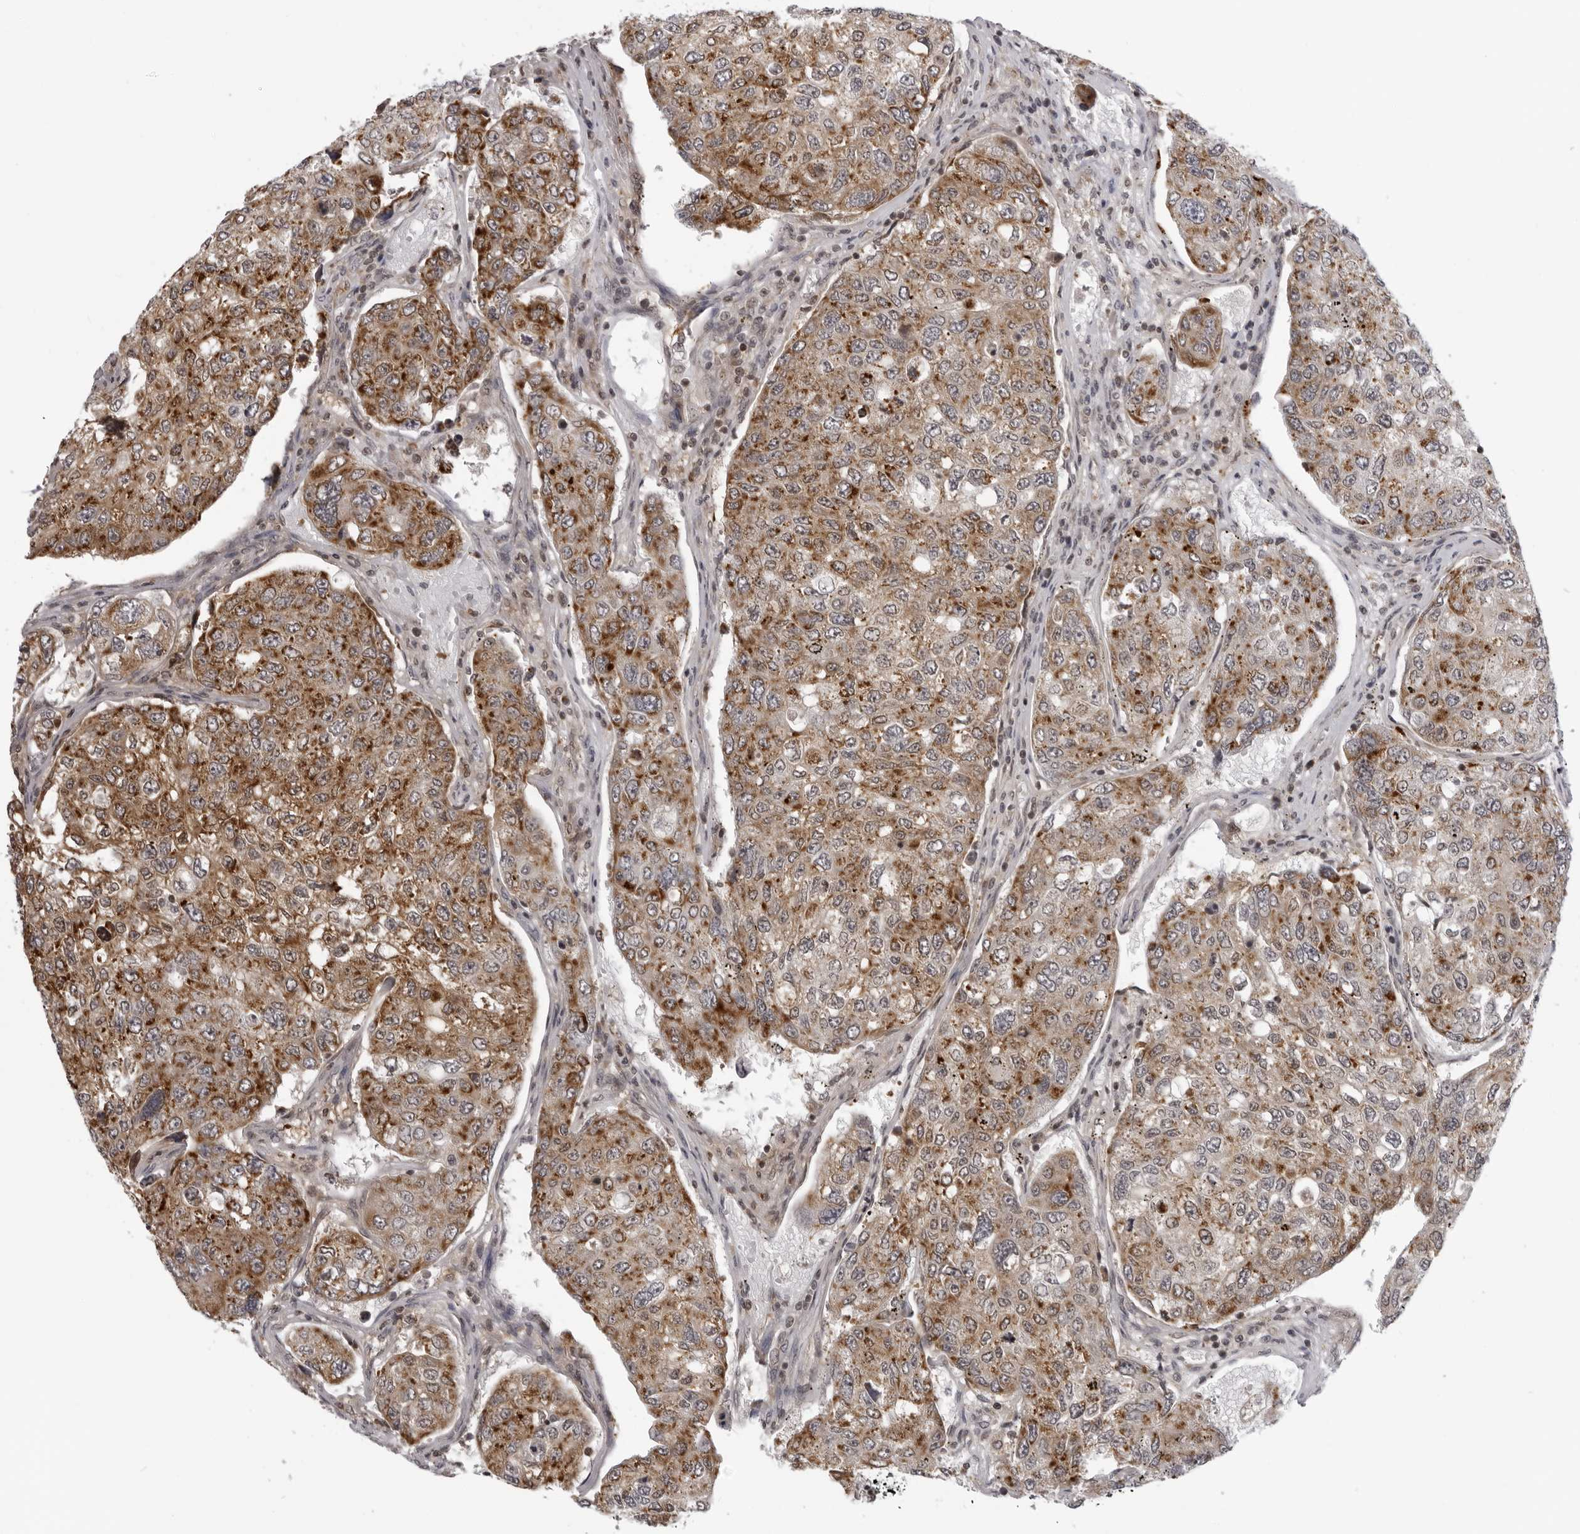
{"staining": {"intensity": "moderate", "quantity": ">75%", "location": "cytoplasmic/membranous"}, "tissue": "urothelial cancer", "cell_type": "Tumor cells", "image_type": "cancer", "snomed": [{"axis": "morphology", "description": "Urothelial carcinoma, High grade"}, {"axis": "topography", "description": "Lymph node"}, {"axis": "topography", "description": "Urinary bladder"}], "caption": "Approximately >75% of tumor cells in urothelial carcinoma (high-grade) show moderate cytoplasmic/membranous protein positivity as visualized by brown immunohistochemical staining.", "gene": "MRPS15", "patient": {"sex": "male", "age": 51}}